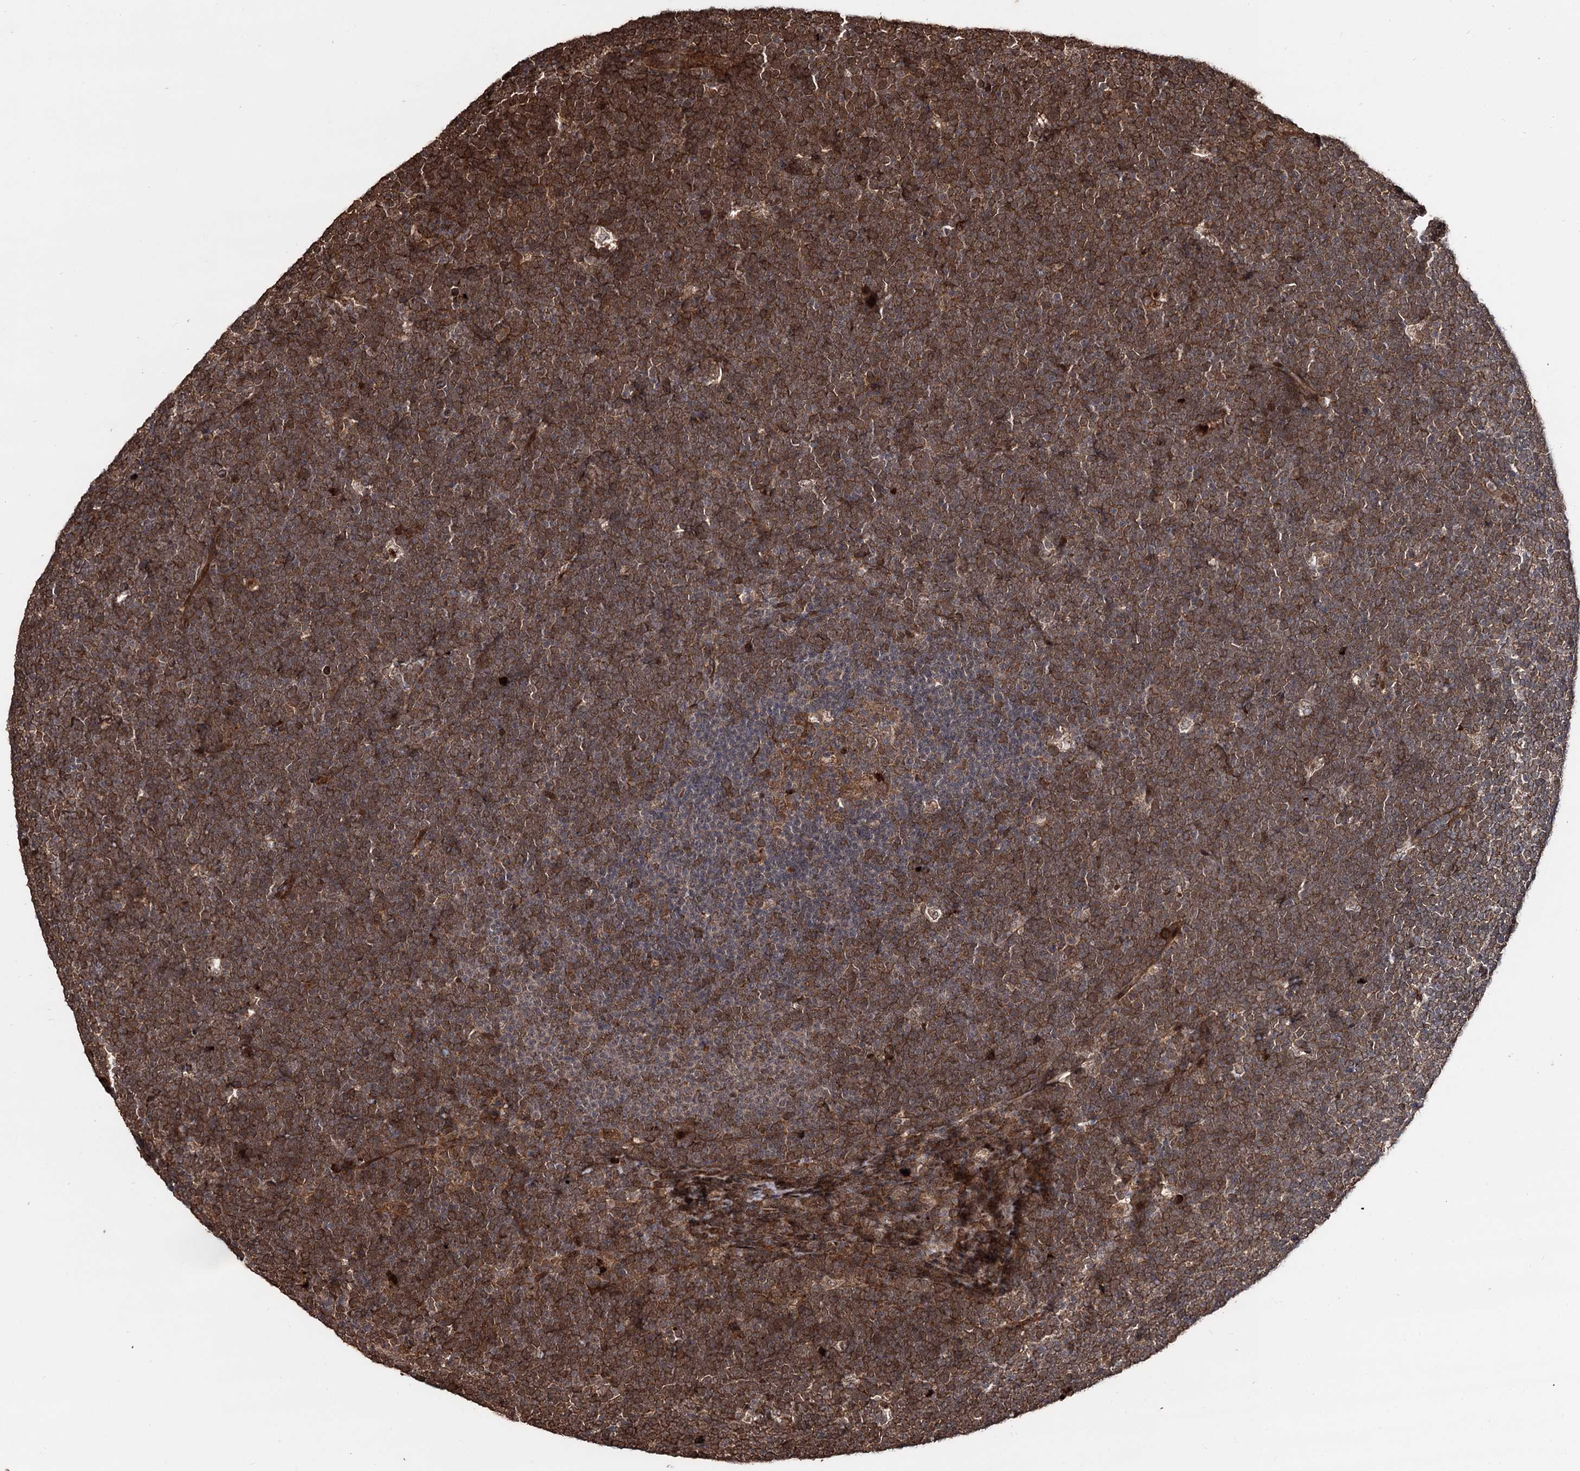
{"staining": {"intensity": "moderate", "quantity": ">75%", "location": "cytoplasmic/membranous,nuclear"}, "tissue": "lymphoma", "cell_type": "Tumor cells", "image_type": "cancer", "snomed": [{"axis": "morphology", "description": "Malignant lymphoma, non-Hodgkin's type, High grade"}, {"axis": "topography", "description": "Lymph node"}], "caption": "Lymphoma tissue exhibits moderate cytoplasmic/membranous and nuclear staining in approximately >75% of tumor cells", "gene": "PIGB", "patient": {"sex": "male", "age": 13}}